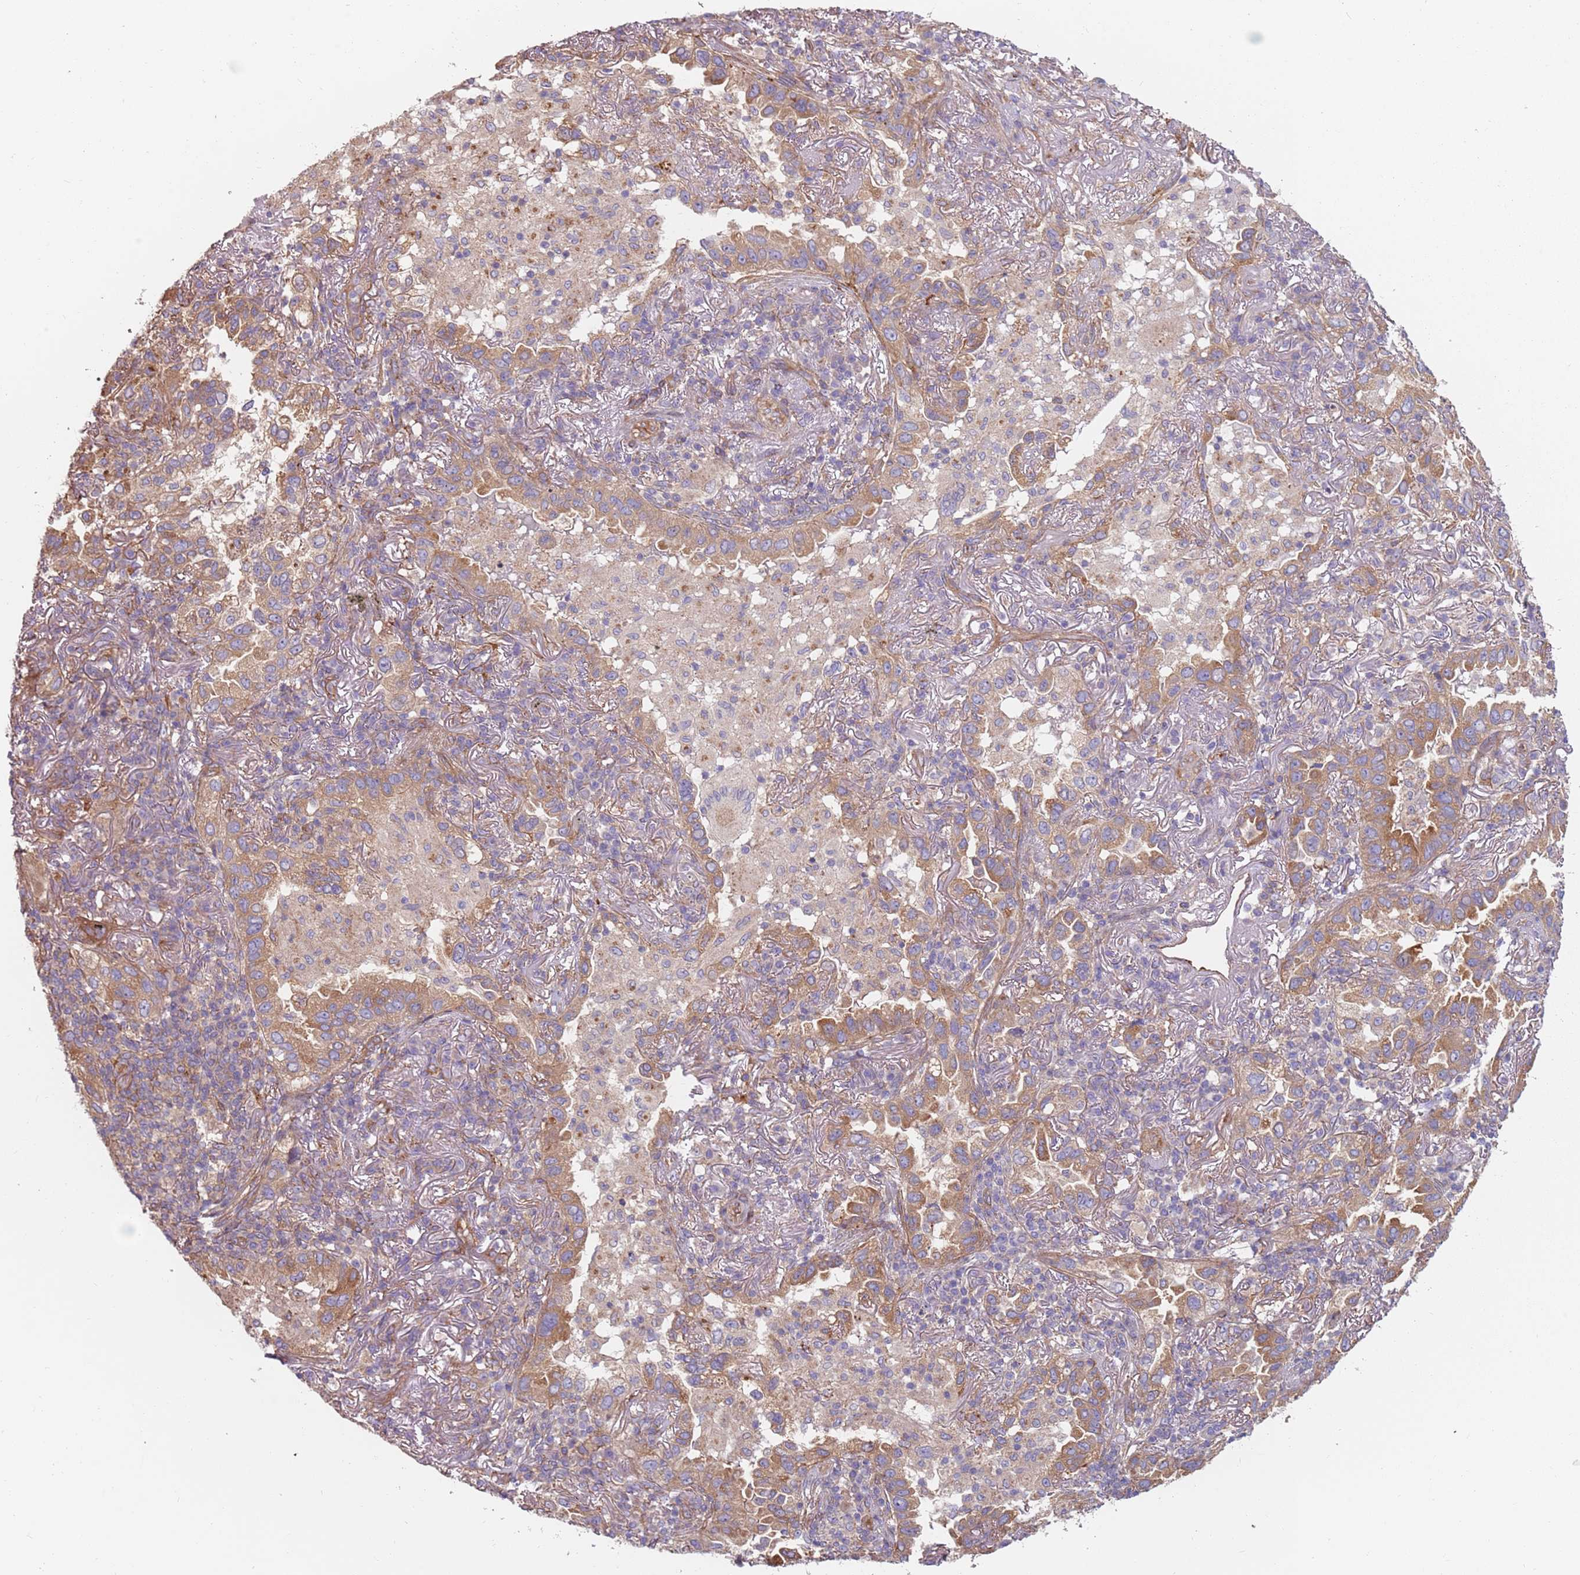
{"staining": {"intensity": "moderate", "quantity": ">75%", "location": "cytoplasmic/membranous"}, "tissue": "lung cancer", "cell_type": "Tumor cells", "image_type": "cancer", "snomed": [{"axis": "morphology", "description": "Adenocarcinoma, NOS"}, {"axis": "topography", "description": "Lung"}], "caption": "Immunohistochemical staining of lung cancer exhibits medium levels of moderate cytoplasmic/membranous staining in about >75% of tumor cells.", "gene": "SPDL1", "patient": {"sex": "female", "age": 69}}